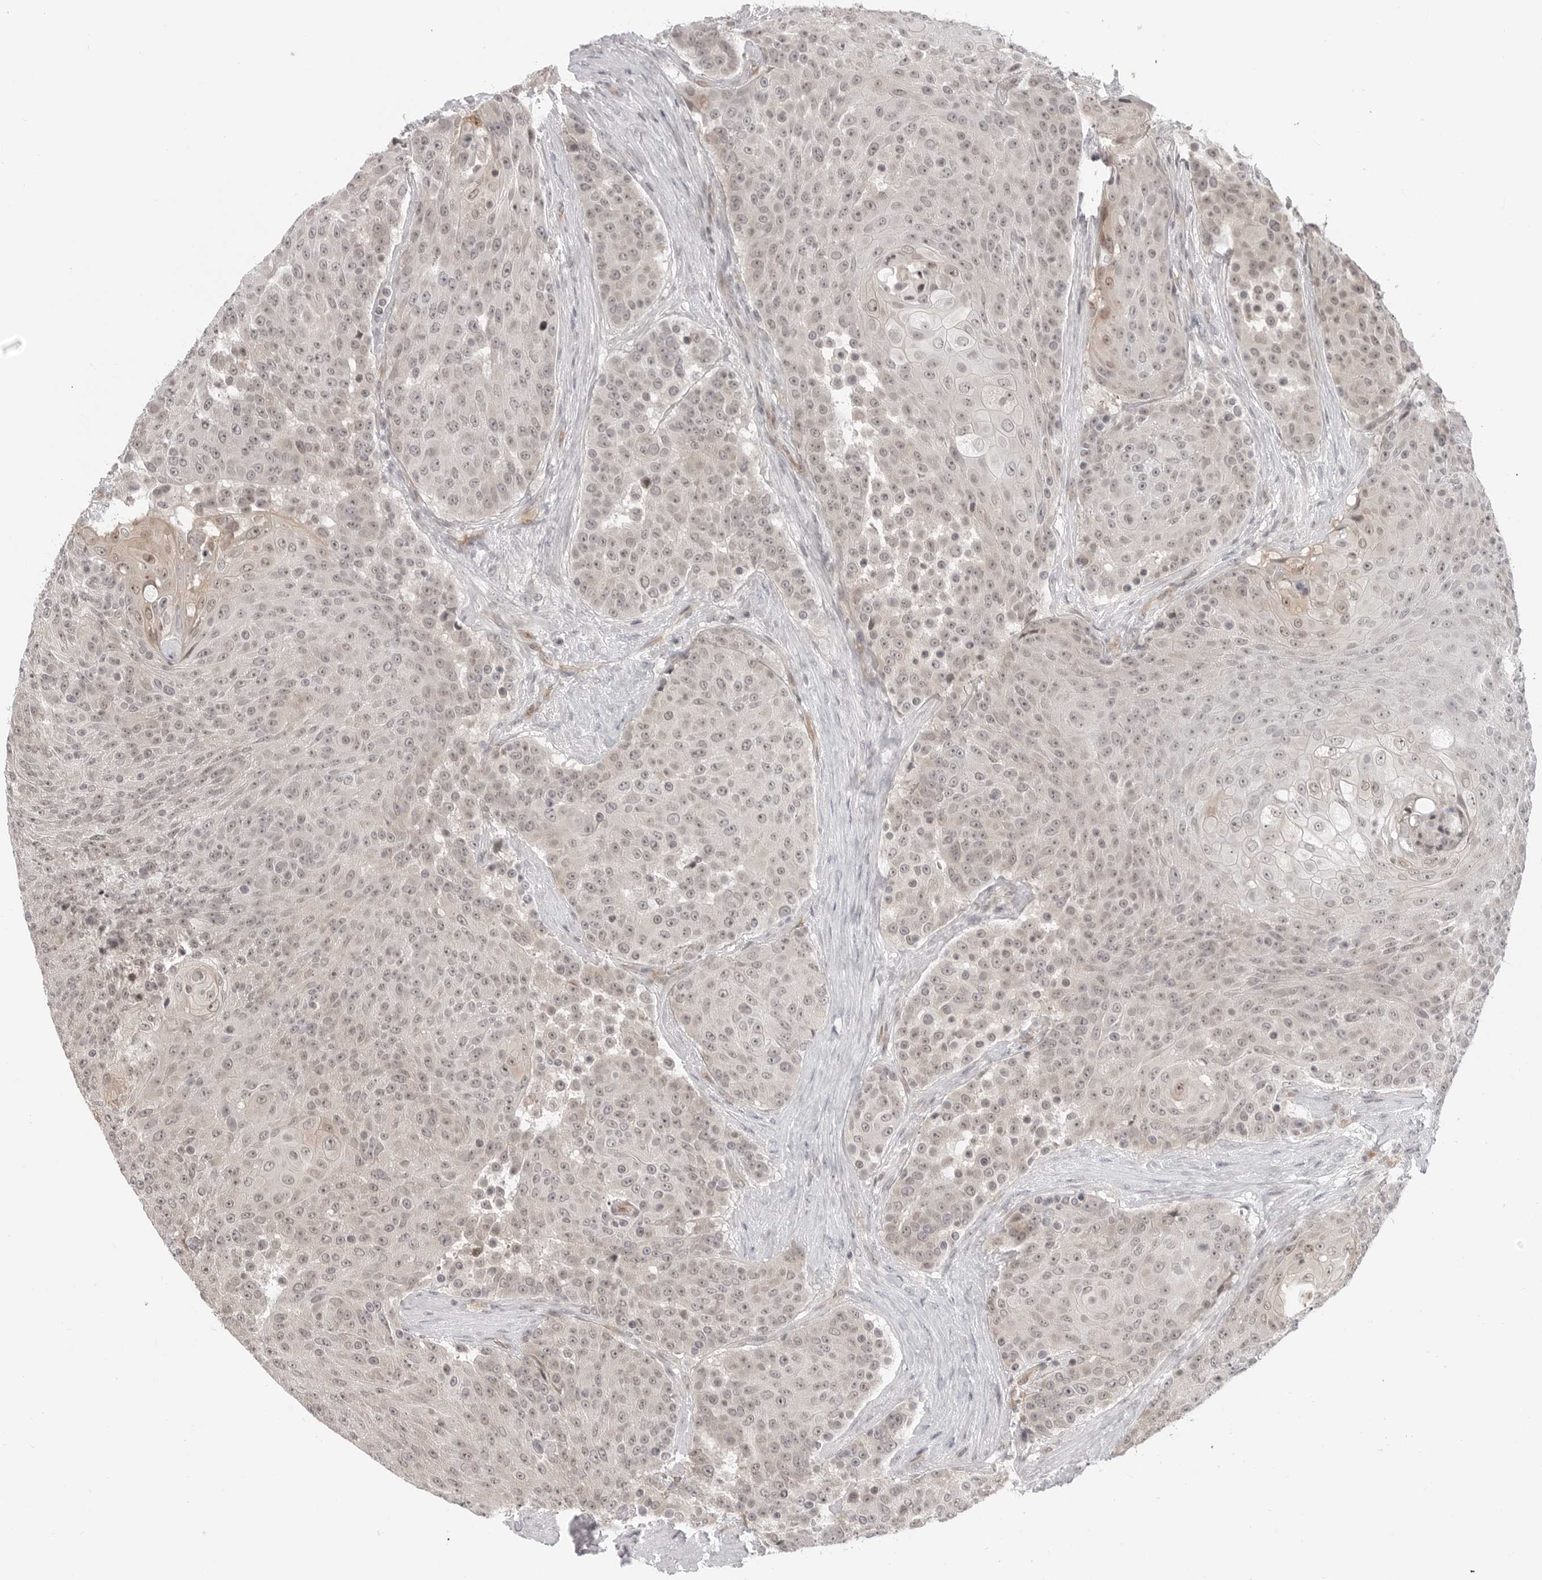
{"staining": {"intensity": "weak", "quantity": "25%-75%", "location": "cytoplasmic/membranous,nuclear"}, "tissue": "urothelial cancer", "cell_type": "Tumor cells", "image_type": "cancer", "snomed": [{"axis": "morphology", "description": "Urothelial carcinoma, High grade"}, {"axis": "topography", "description": "Urinary bladder"}], "caption": "Immunohistochemistry histopathology image of high-grade urothelial carcinoma stained for a protein (brown), which shows low levels of weak cytoplasmic/membranous and nuclear expression in about 25%-75% of tumor cells.", "gene": "C8orf33", "patient": {"sex": "female", "age": 63}}